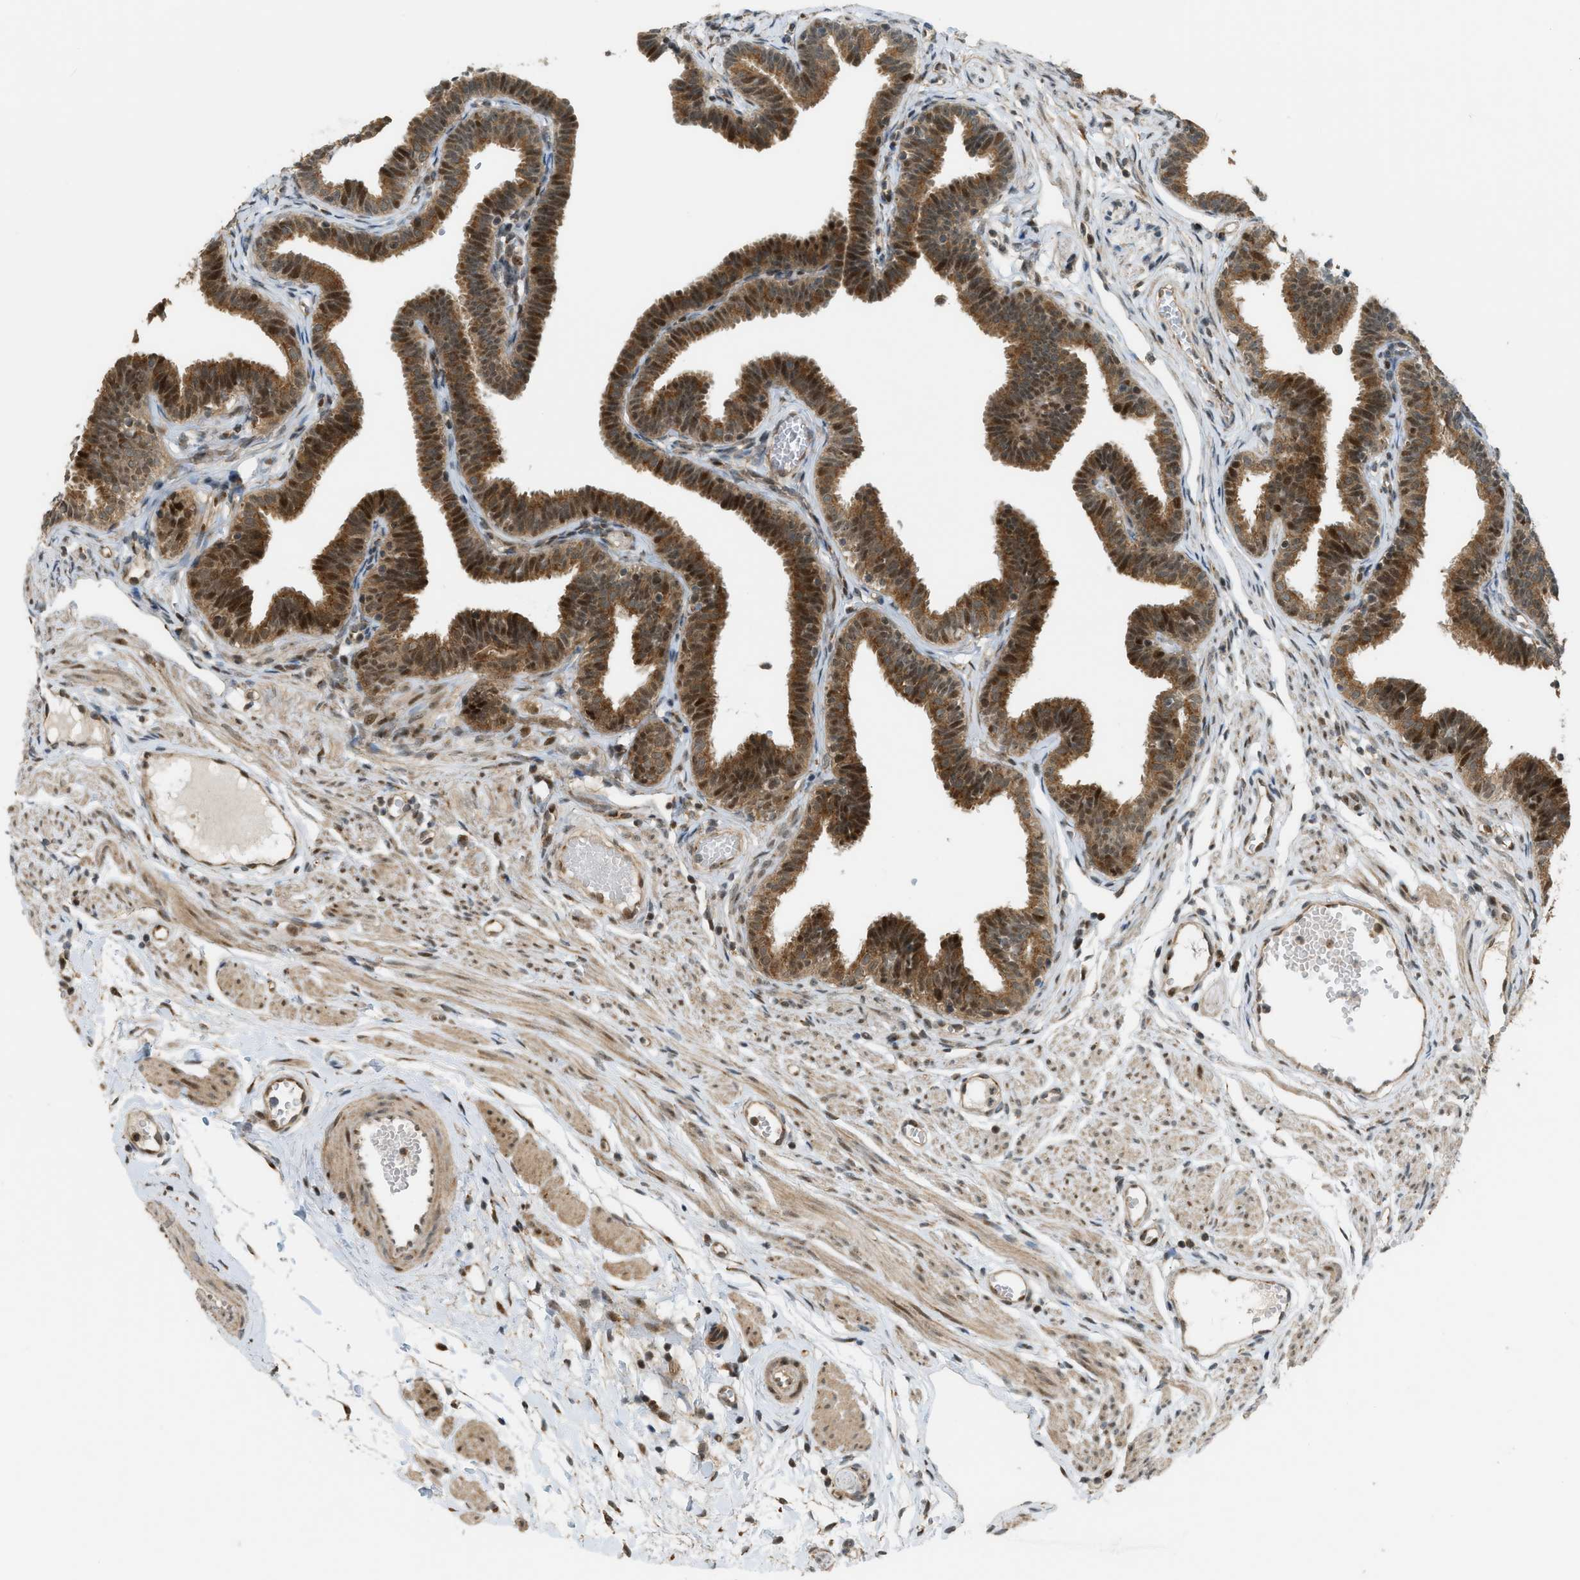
{"staining": {"intensity": "strong", "quantity": ">75%", "location": "cytoplasmic/membranous,nuclear"}, "tissue": "fallopian tube", "cell_type": "Glandular cells", "image_type": "normal", "snomed": [{"axis": "morphology", "description": "Normal tissue, NOS"}, {"axis": "topography", "description": "Fallopian tube"}, {"axis": "topography", "description": "Ovary"}], "caption": "Human fallopian tube stained with a brown dye shows strong cytoplasmic/membranous,nuclear positive staining in about >75% of glandular cells.", "gene": "CCDC186", "patient": {"sex": "female", "age": 23}}